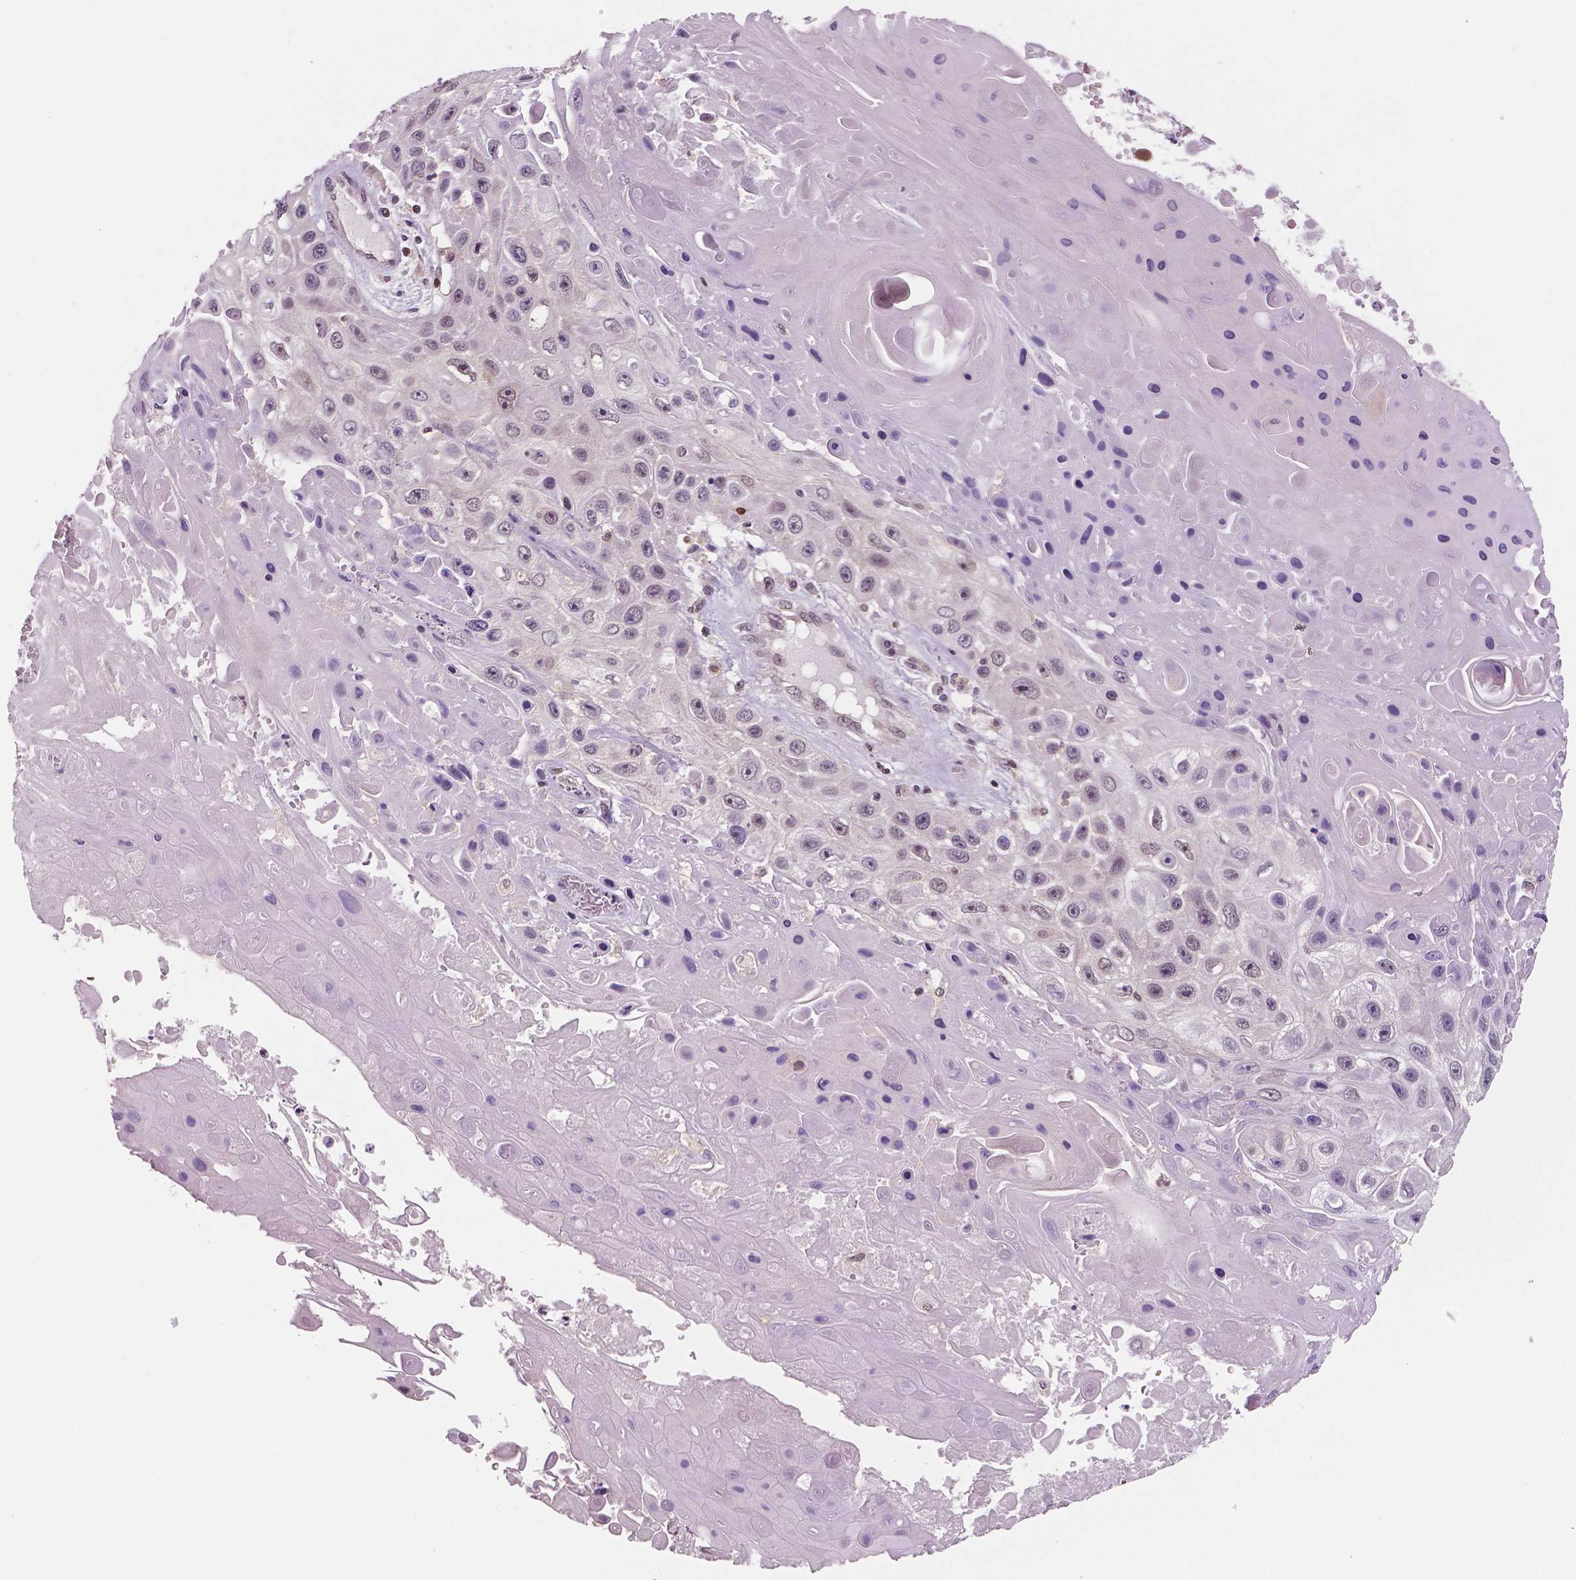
{"staining": {"intensity": "negative", "quantity": "none", "location": "none"}, "tissue": "skin cancer", "cell_type": "Tumor cells", "image_type": "cancer", "snomed": [{"axis": "morphology", "description": "Squamous cell carcinoma, NOS"}, {"axis": "topography", "description": "Skin"}], "caption": "The image demonstrates no staining of tumor cells in skin cancer.", "gene": "STAT3", "patient": {"sex": "male", "age": 82}}